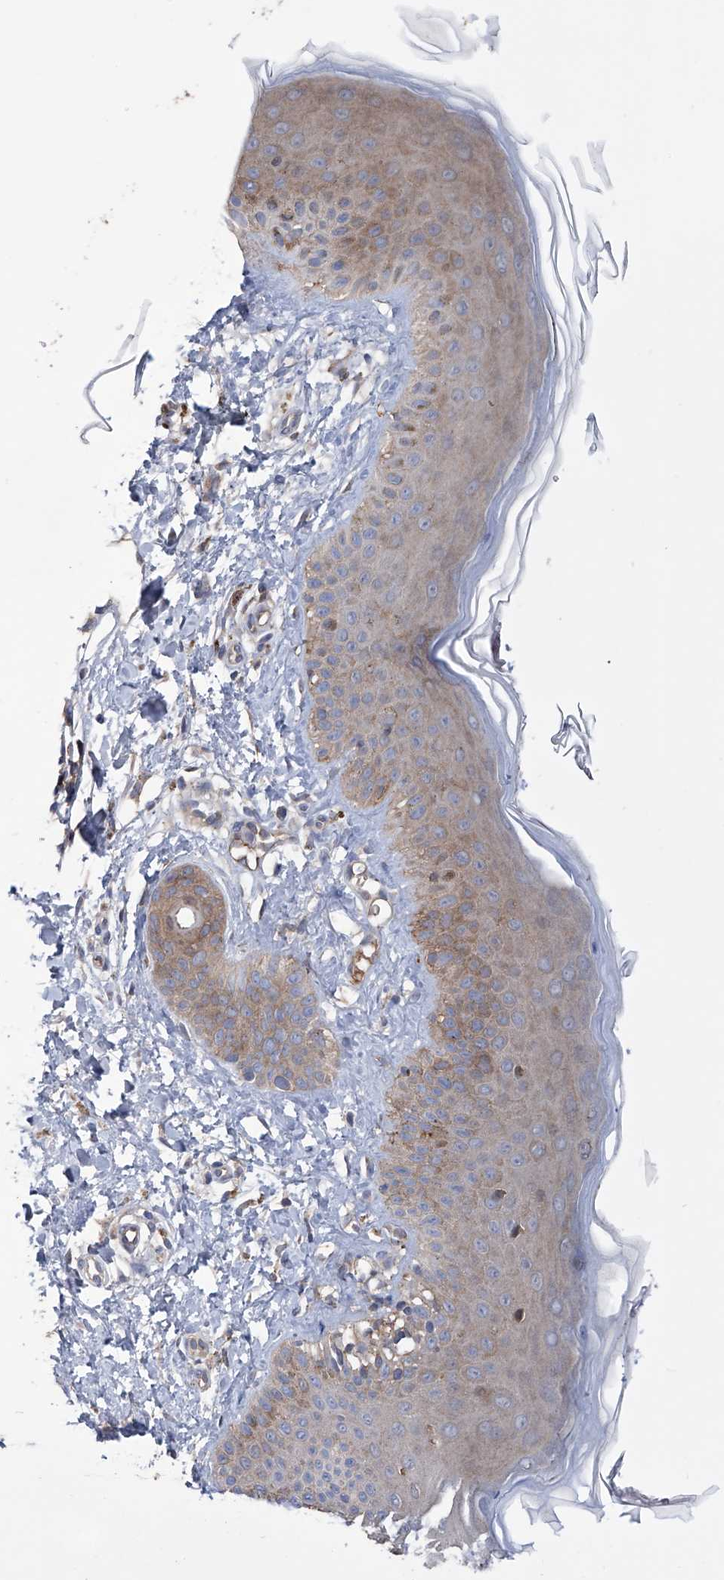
{"staining": {"intensity": "negative", "quantity": "none", "location": "none"}, "tissue": "skin", "cell_type": "Fibroblasts", "image_type": "normal", "snomed": [{"axis": "morphology", "description": "Normal tissue, NOS"}, {"axis": "topography", "description": "Skin"}], "caption": "Image shows no protein staining in fibroblasts of benign skin. The staining is performed using DAB brown chromogen with nuclei counter-stained in using hematoxylin.", "gene": "NUDT17", "patient": {"sex": "male", "age": 52}}